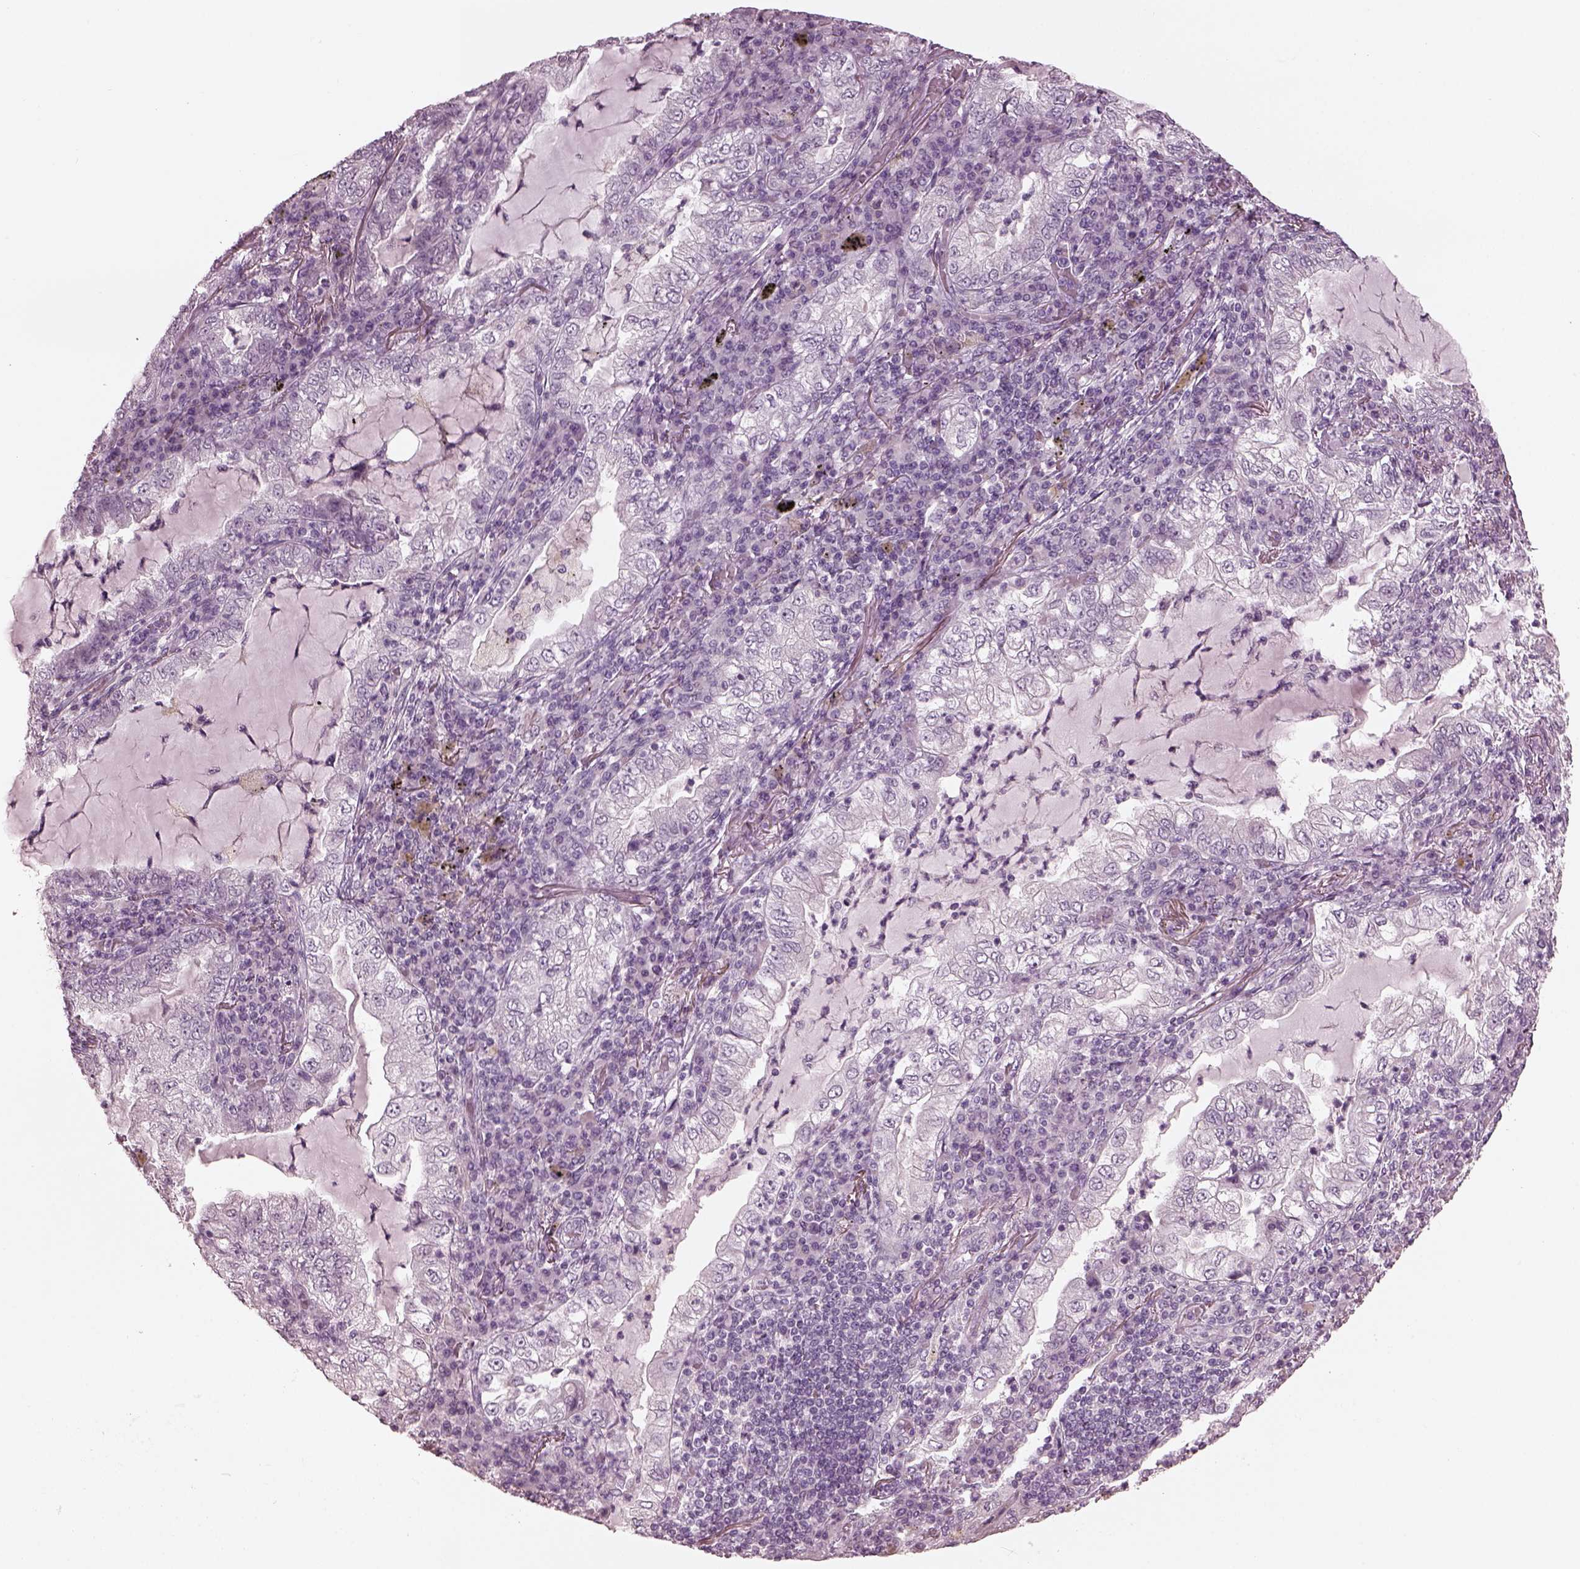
{"staining": {"intensity": "negative", "quantity": "none", "location": "none"}, "tissue": "lung cancer", "cell_type": "Tumor cells", "image_type": "cancer", "snomed": [{"axis": "morphology", "description": "Adenocarcinoma, NOS"}, {"axis": "topography", "description": "Lung"}], "caption": "IHC histopathology image of lung cancer (adenocarcinoma) stained for a protein (brown), which demonstrates no positivity in tumor cells. Brightfield microscopy of IHC stained with DAB (brown) and hematoxylin (blue), captured at high magnification.", "gene": "OPTC", "patient": {"sex": "female", "age": 73}}